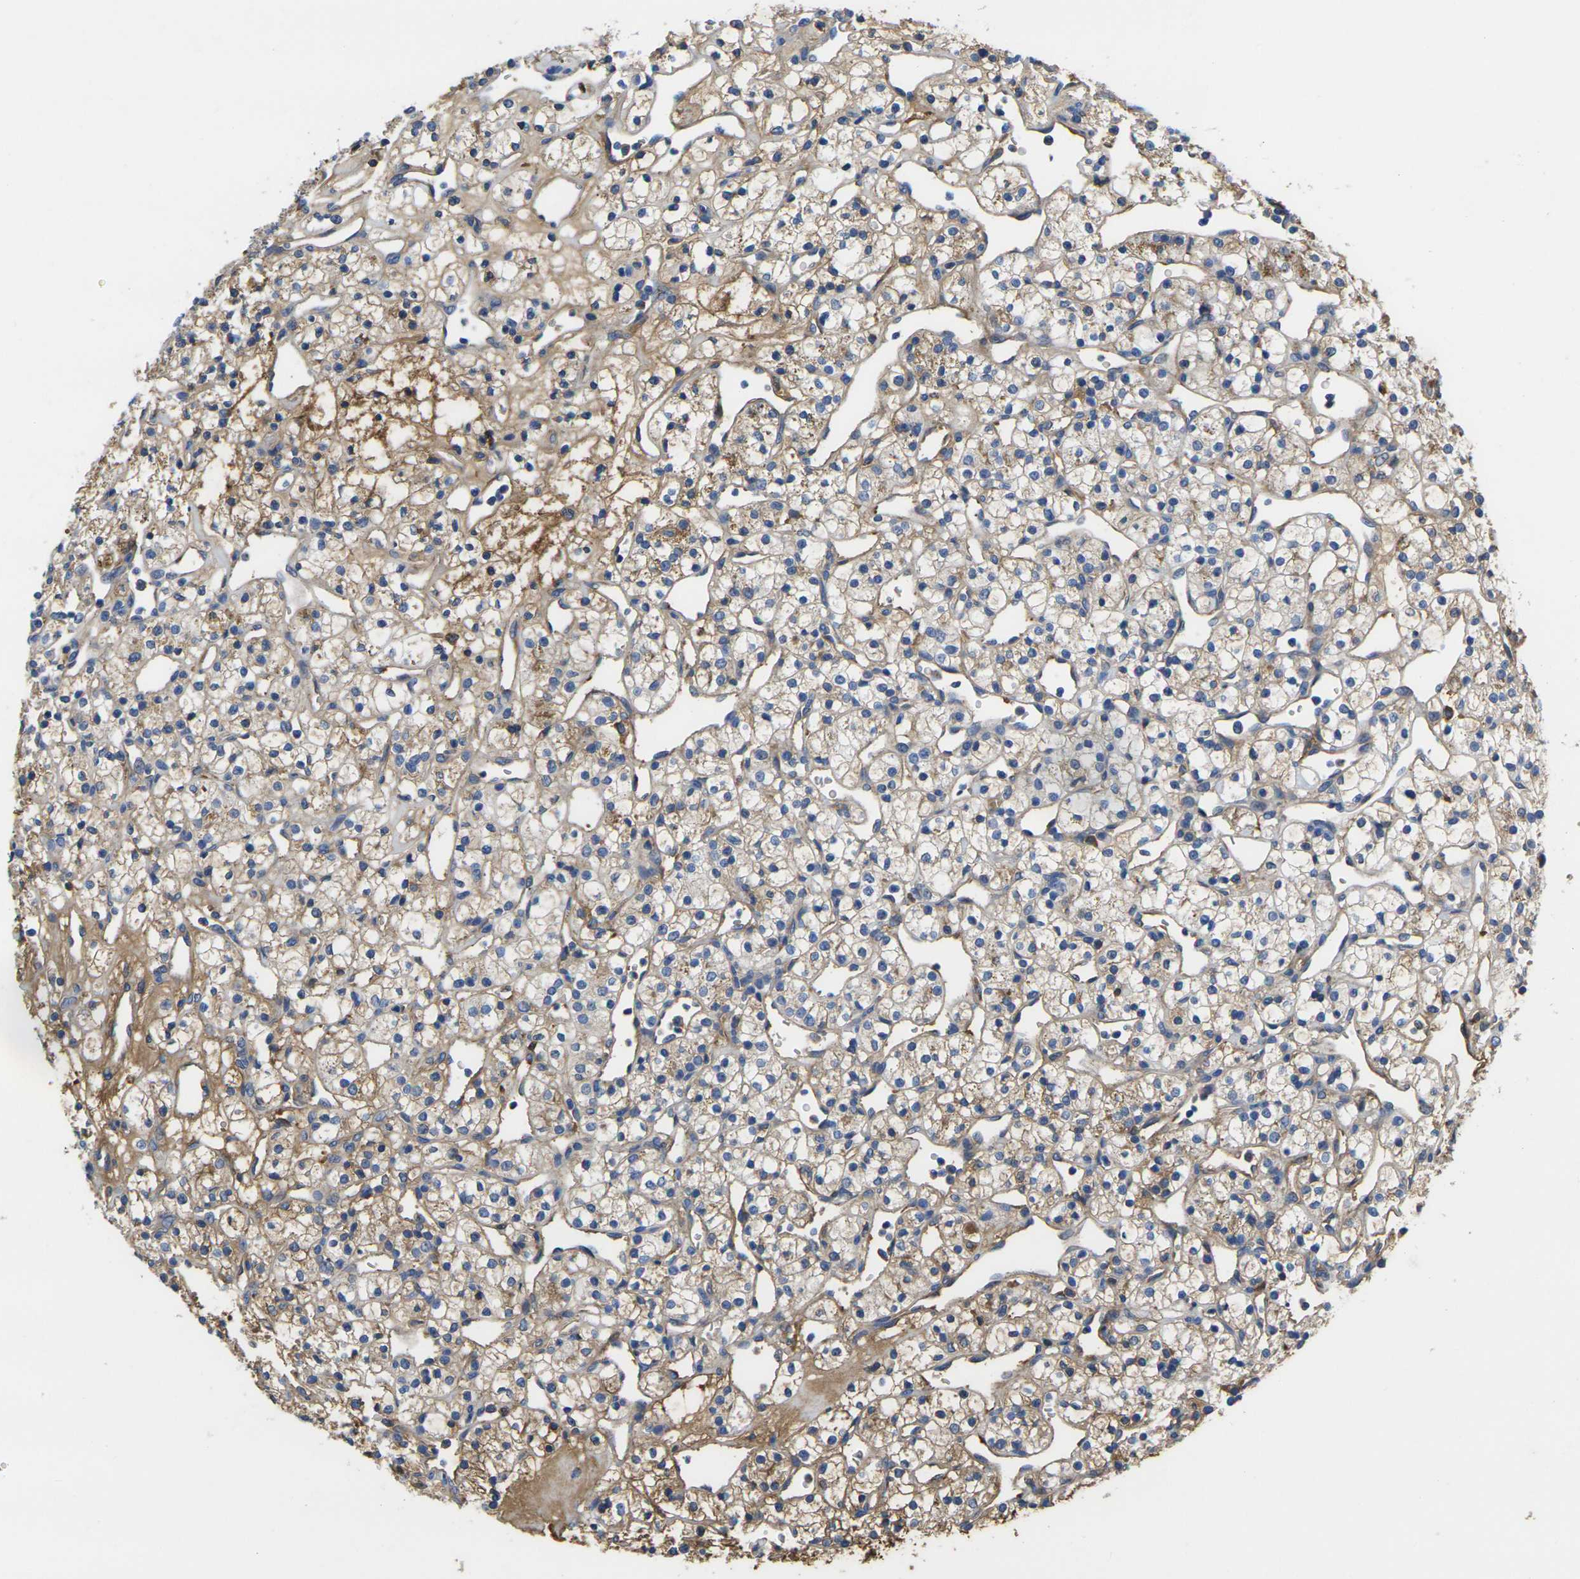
{"staining": {"intensity": "moderate", "quantity": "25%-75%", "location": "cytoplasmic/membranous"}, "tissue": "renal cancer", "cell_type": "Tumor cells", "image_type": "cancer", "snomed": [{"axis": "morphology", "description": "Adenocarcinoma, NOS"}, {"axis": "topography", "description": "Kidney"}], "caption": "A brown stain labels moderate cytoplasmic/membranous positivity of a protein in adenocarcinoma (renal) tumor cells. (DAB = brown stain, brightfield microscopy at high magnification).", "gene": "GREM2", "patient": {"sex": "female", "age": 60}}